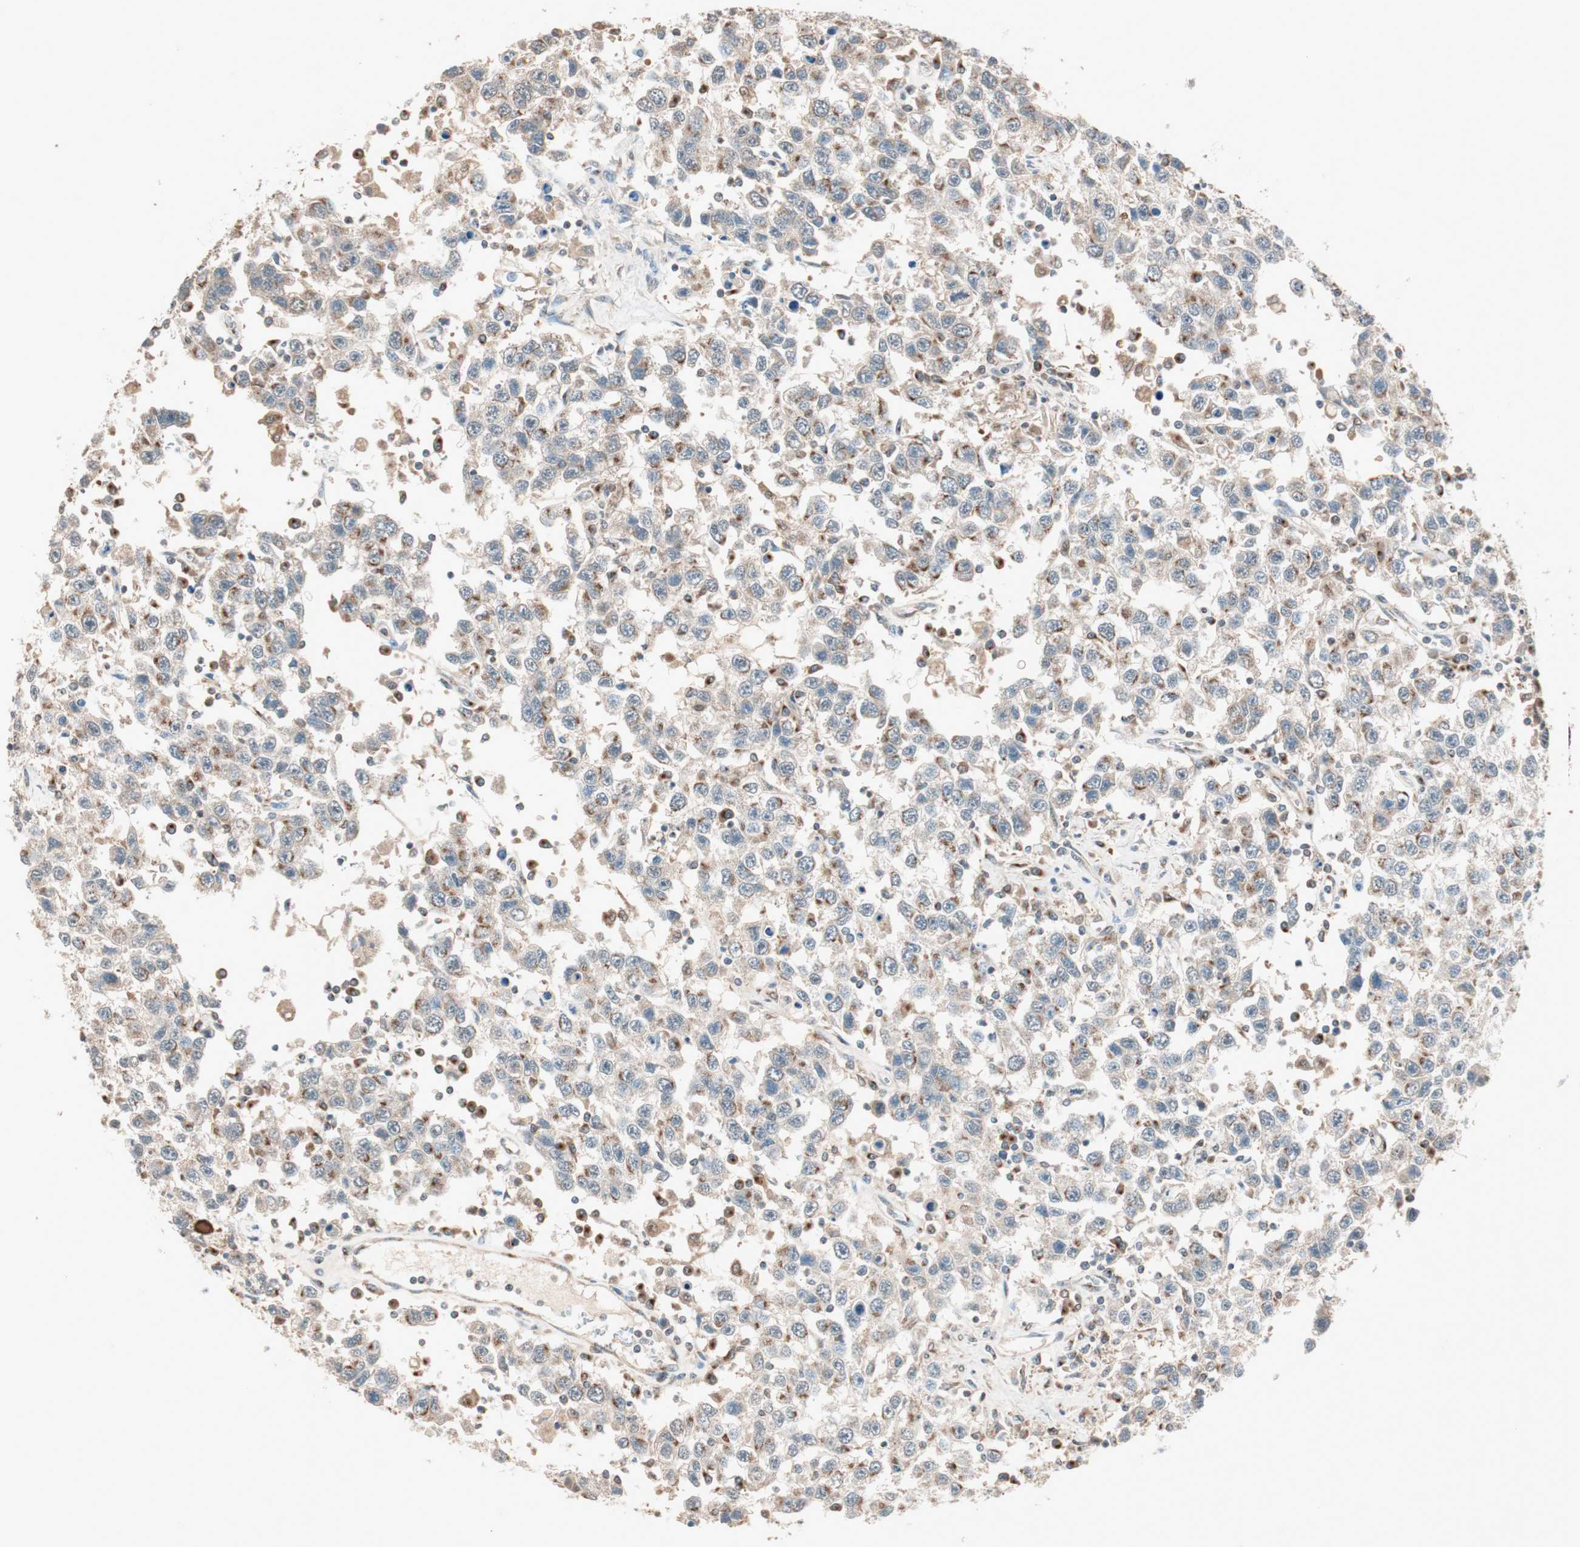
{"staining": {"intensity": "moderate", "quantity": "25%-75%", "location": "cytoplasmic/membranous"}, "tissue": "testis cancer", "cell_type": "Tumor cells", "image_type": "cancer", "snomed": [{"axis": "morphology", "description": "Seminoma, NOS"}, {"axis": "topography", "description": "Testis"}], "caption": "The immunohistochemical stain highlights moderate cytoplasmic/membranous positivity in tumor cells of seminoma (testis) tissue.", "gene": "SEC16A", "patient": {"sex": "male", "age": 41}}